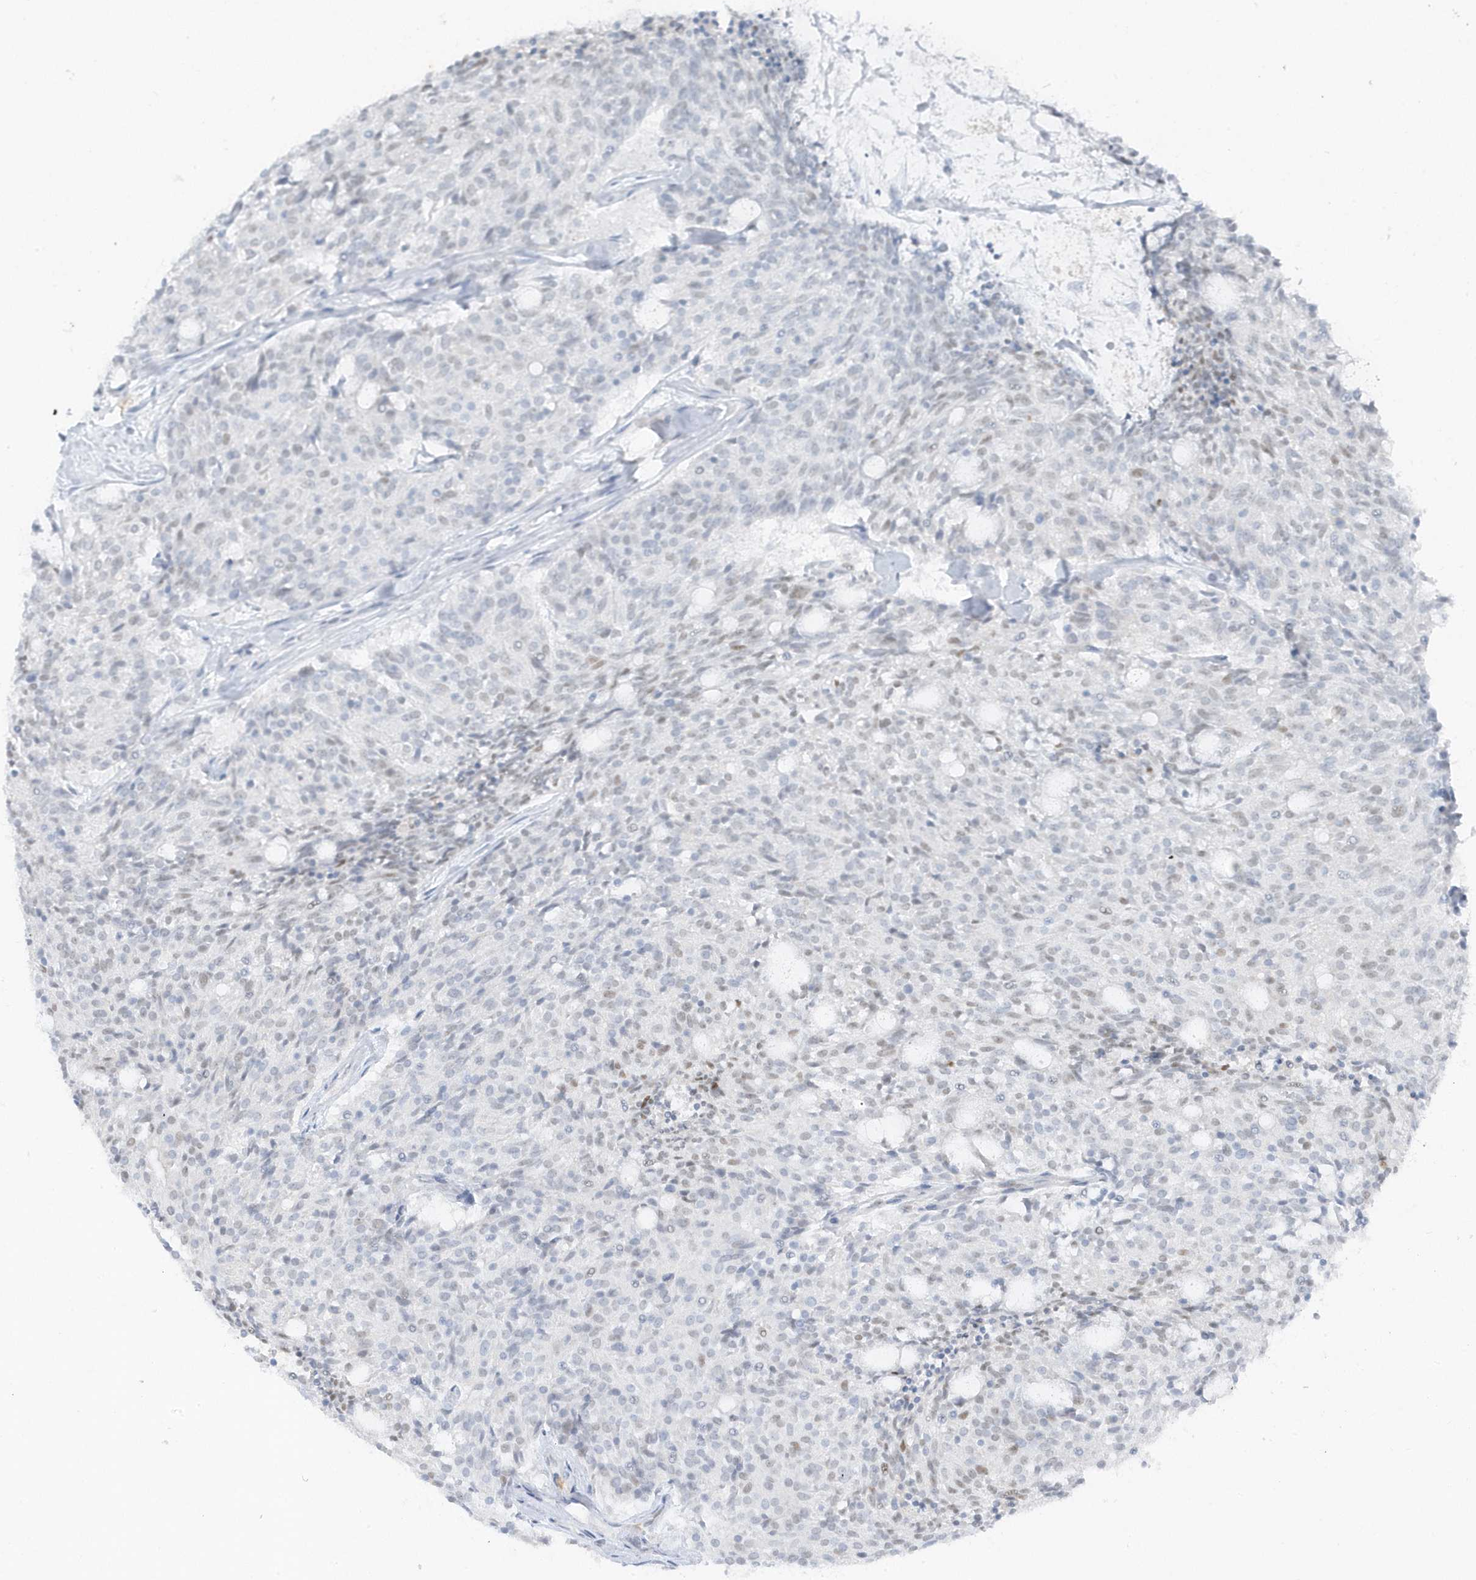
{"staining": {"intensity": "negative", "quantity": "none", "location": "none"}, "tissue": "carcinoid", "cell_type": "Tumor cells", "image_type": "cancer", "snomed": [{"axis": "morphology", "description": "Carcinoid, malignant, NOS"}, {"axis": "topography", "description": "Pancreas"}], "caption": "Human carcinoid stained for a protein using immunohistochemistry displays no expression in tumor cells.", "gene": "SMIM34", "patient": {"sex": "female", "age": 54}}